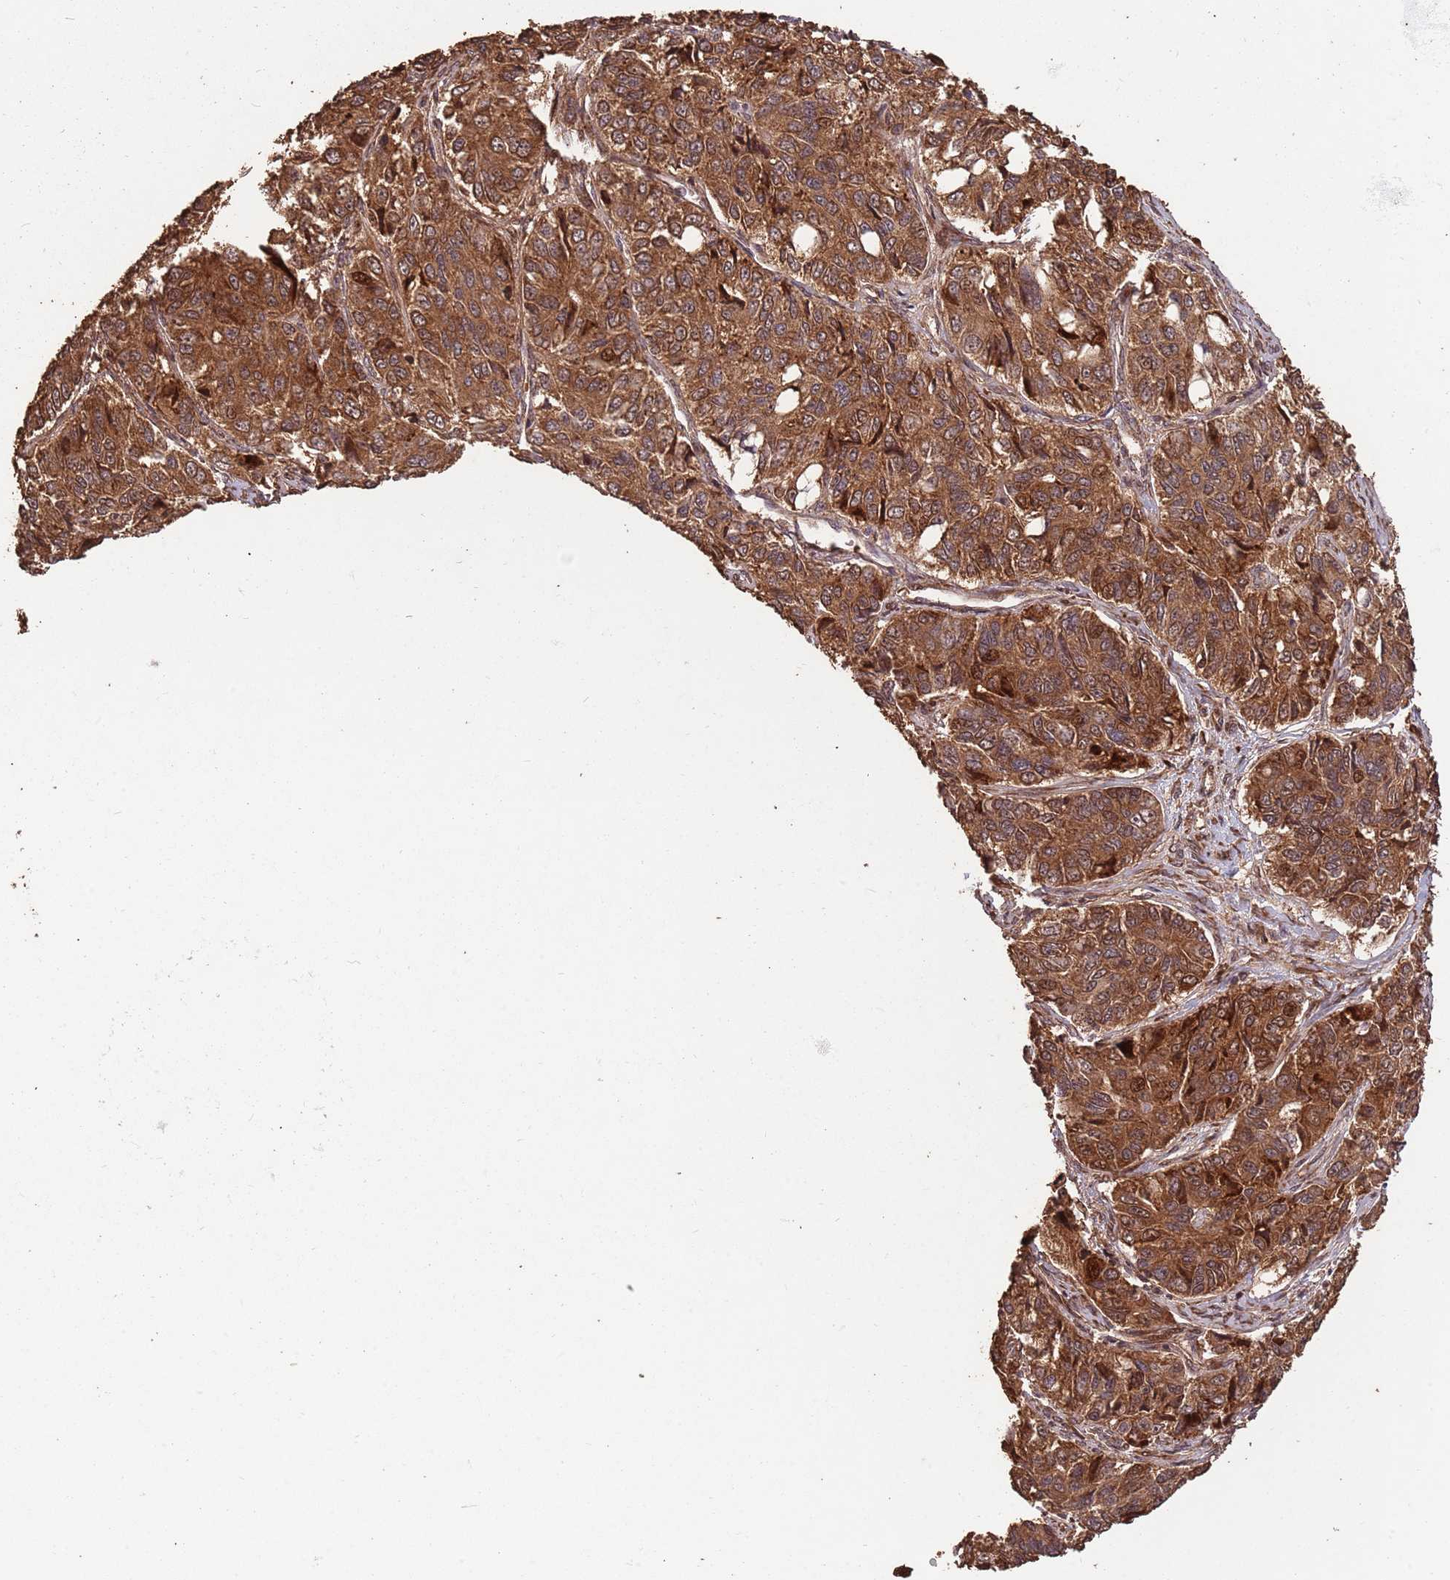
{"staining": {"intensity": "moderate", "quantity": ">75%", "location": "cytoplasmic/membranous,nuclear"}, "tissue": "ovarian cancer", "cell_type": "Tumor cells", "image_type": "cancer", "snomed": [{"axis": "morphology", "description": "Carcinoma, endometroid"}, {"axis": "topography", "description": "Ovary"}], "caption": "This histopathology image demonstrates immunohistochemistry (IHC) staining of human ovarian cancer, with medium moderate cytoplasmic/membranous and nuclear positivity in approximately >75% of tumor cells.", "gene": "ZNF428", "patient": {"sex": "female", "age": 51}}